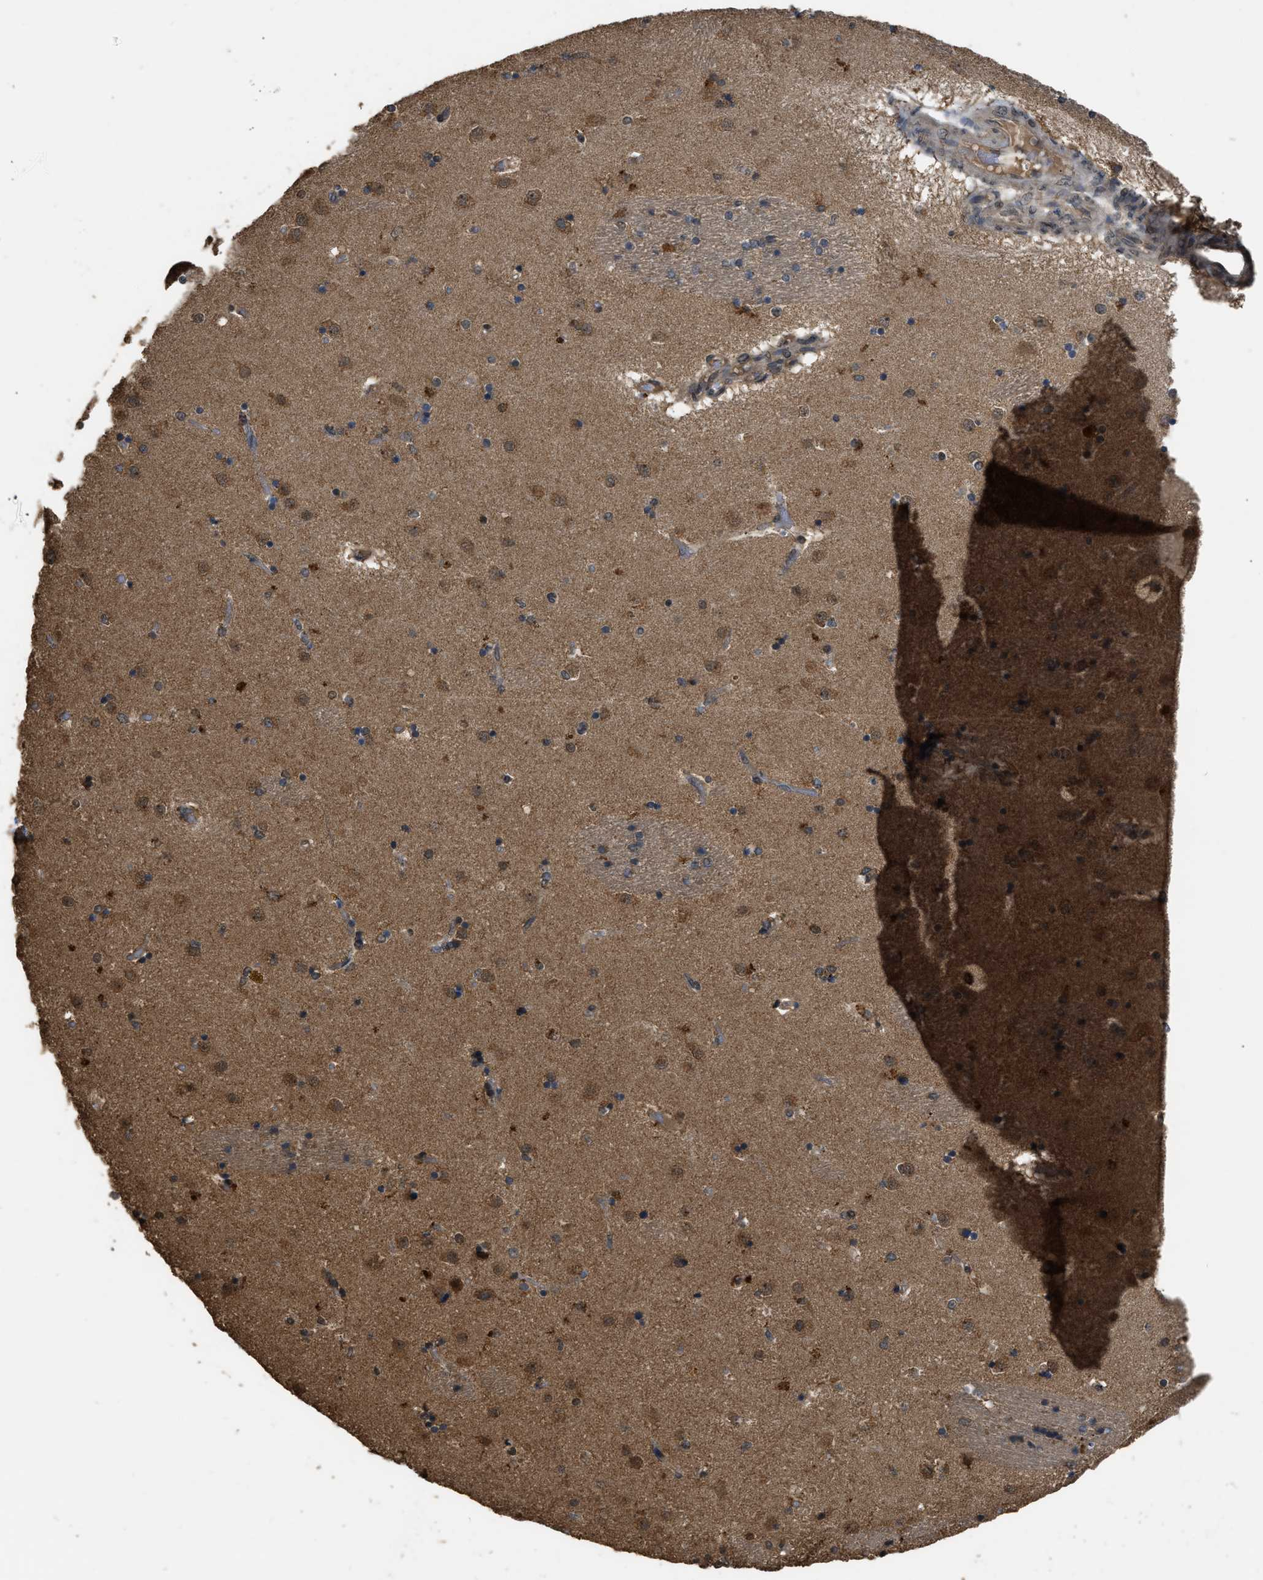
{"staining": {"intensity": "moderate", "quantity": "<25%", "location": "cytoplasmic/membranous"}, "tissue": "caudate", "cell_type": "Glial cells", "image_type": "normal", "snomed": [{"axis": "morphology", "description": "Normal tissue, NOS"}, {"axis": "topography", "description": "Lateral ventricle wall"}], "caption": "A brown stain highlights moderate cytoplasmic/membranous staining of a protein in glial cells of normal caudate. Nuclei are stained in blue.", "gene": "DENND6B", "patient": {"sex": "male", "age": 70}}